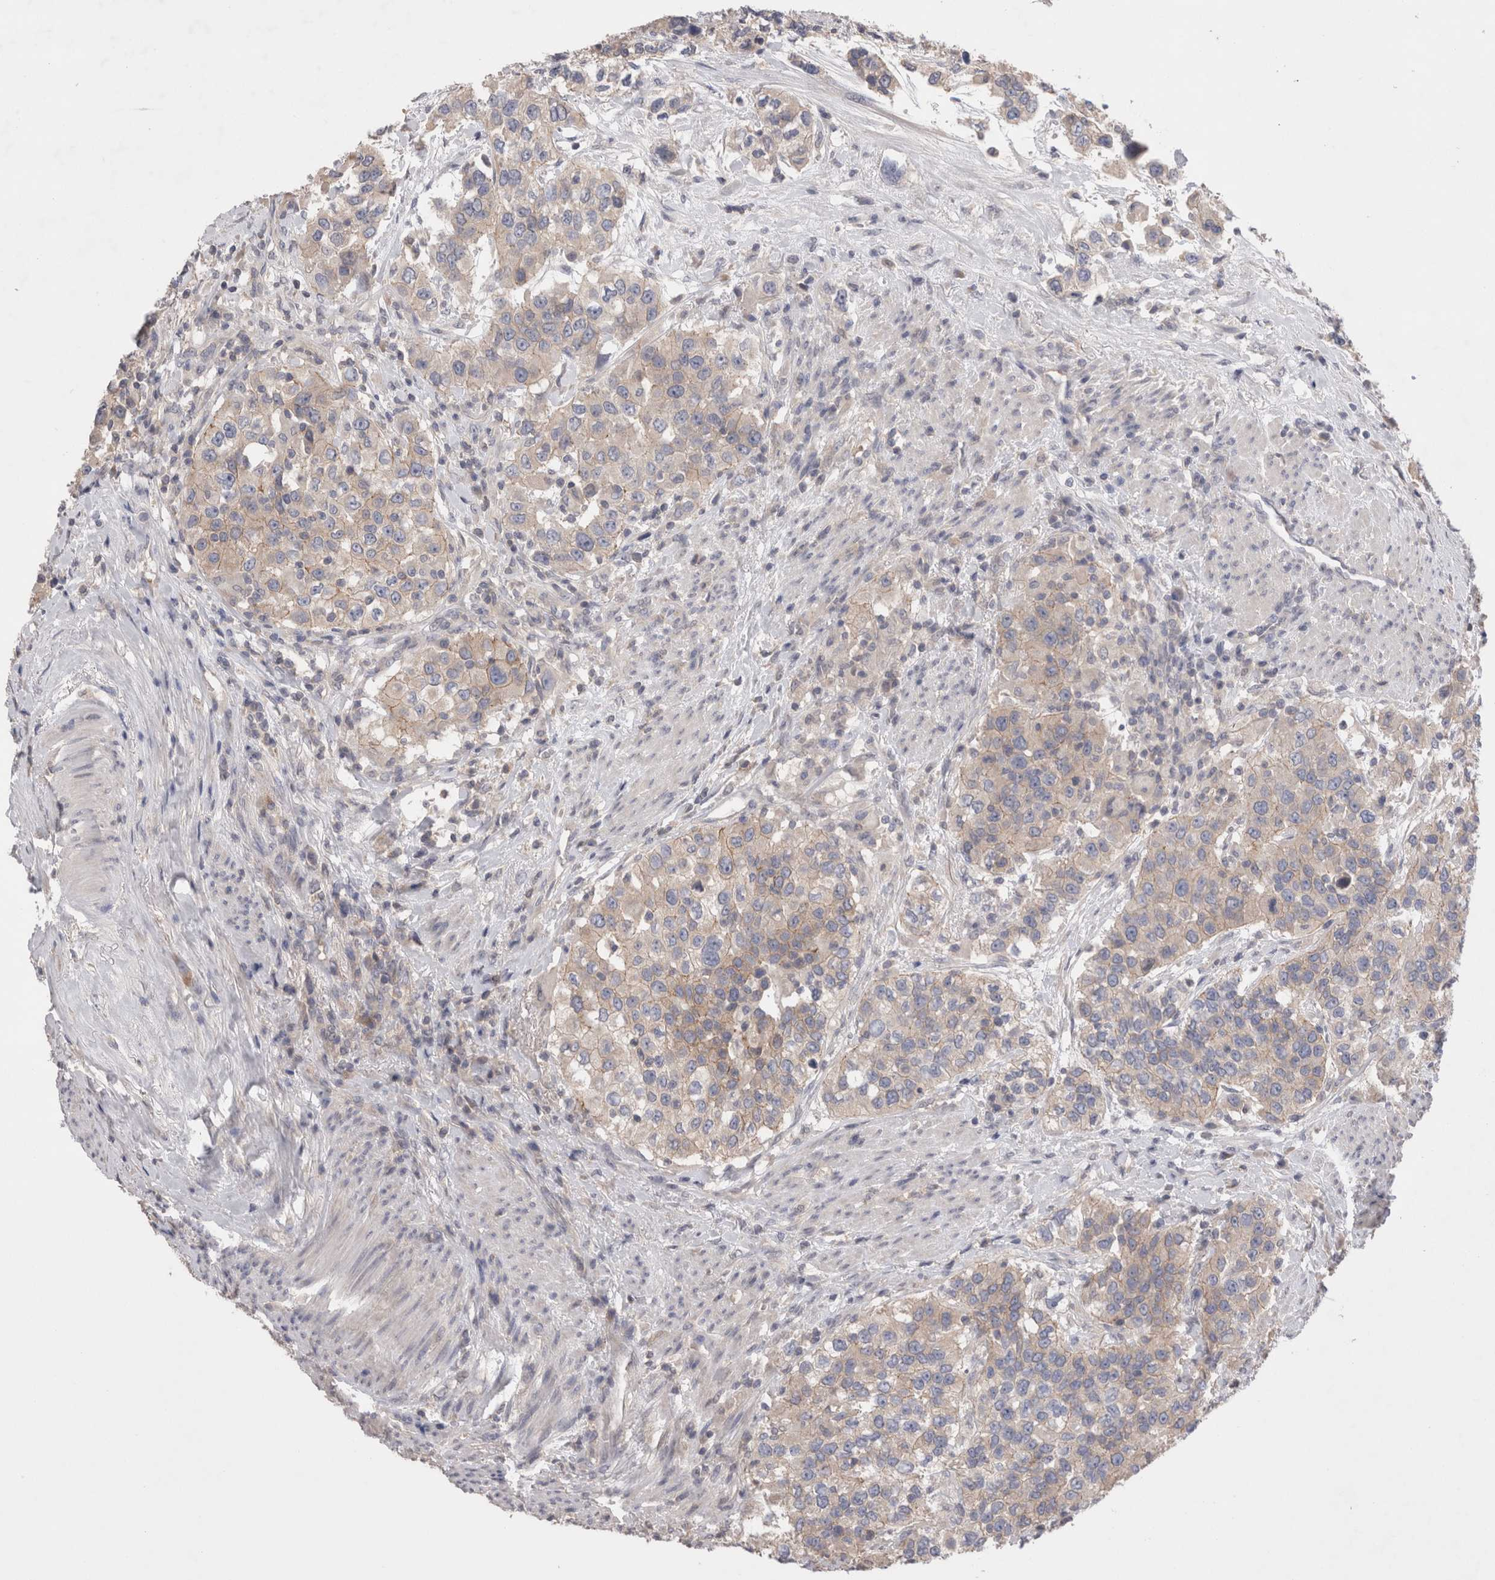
{"staining": {"intensity": "weak", "quantity": "<25%", "location": "cytoplasmic/membranous"}, "tissue": "urothelial cancer", "cell_type": "Tumor cells", "image_type": "cancer", "snomed": [{"axis": "morphology", "description": "Urothelial carcinoma, High grade"}, {"axis": "topography", "description": "Urinary bladder"}], "caption": "High-grade urothelial carcinoma stained for a protein using immunohistochemistry displays no staining tumor cells.", "gene": "OTOR", "patient": {"sex": "female", "age": 80}}